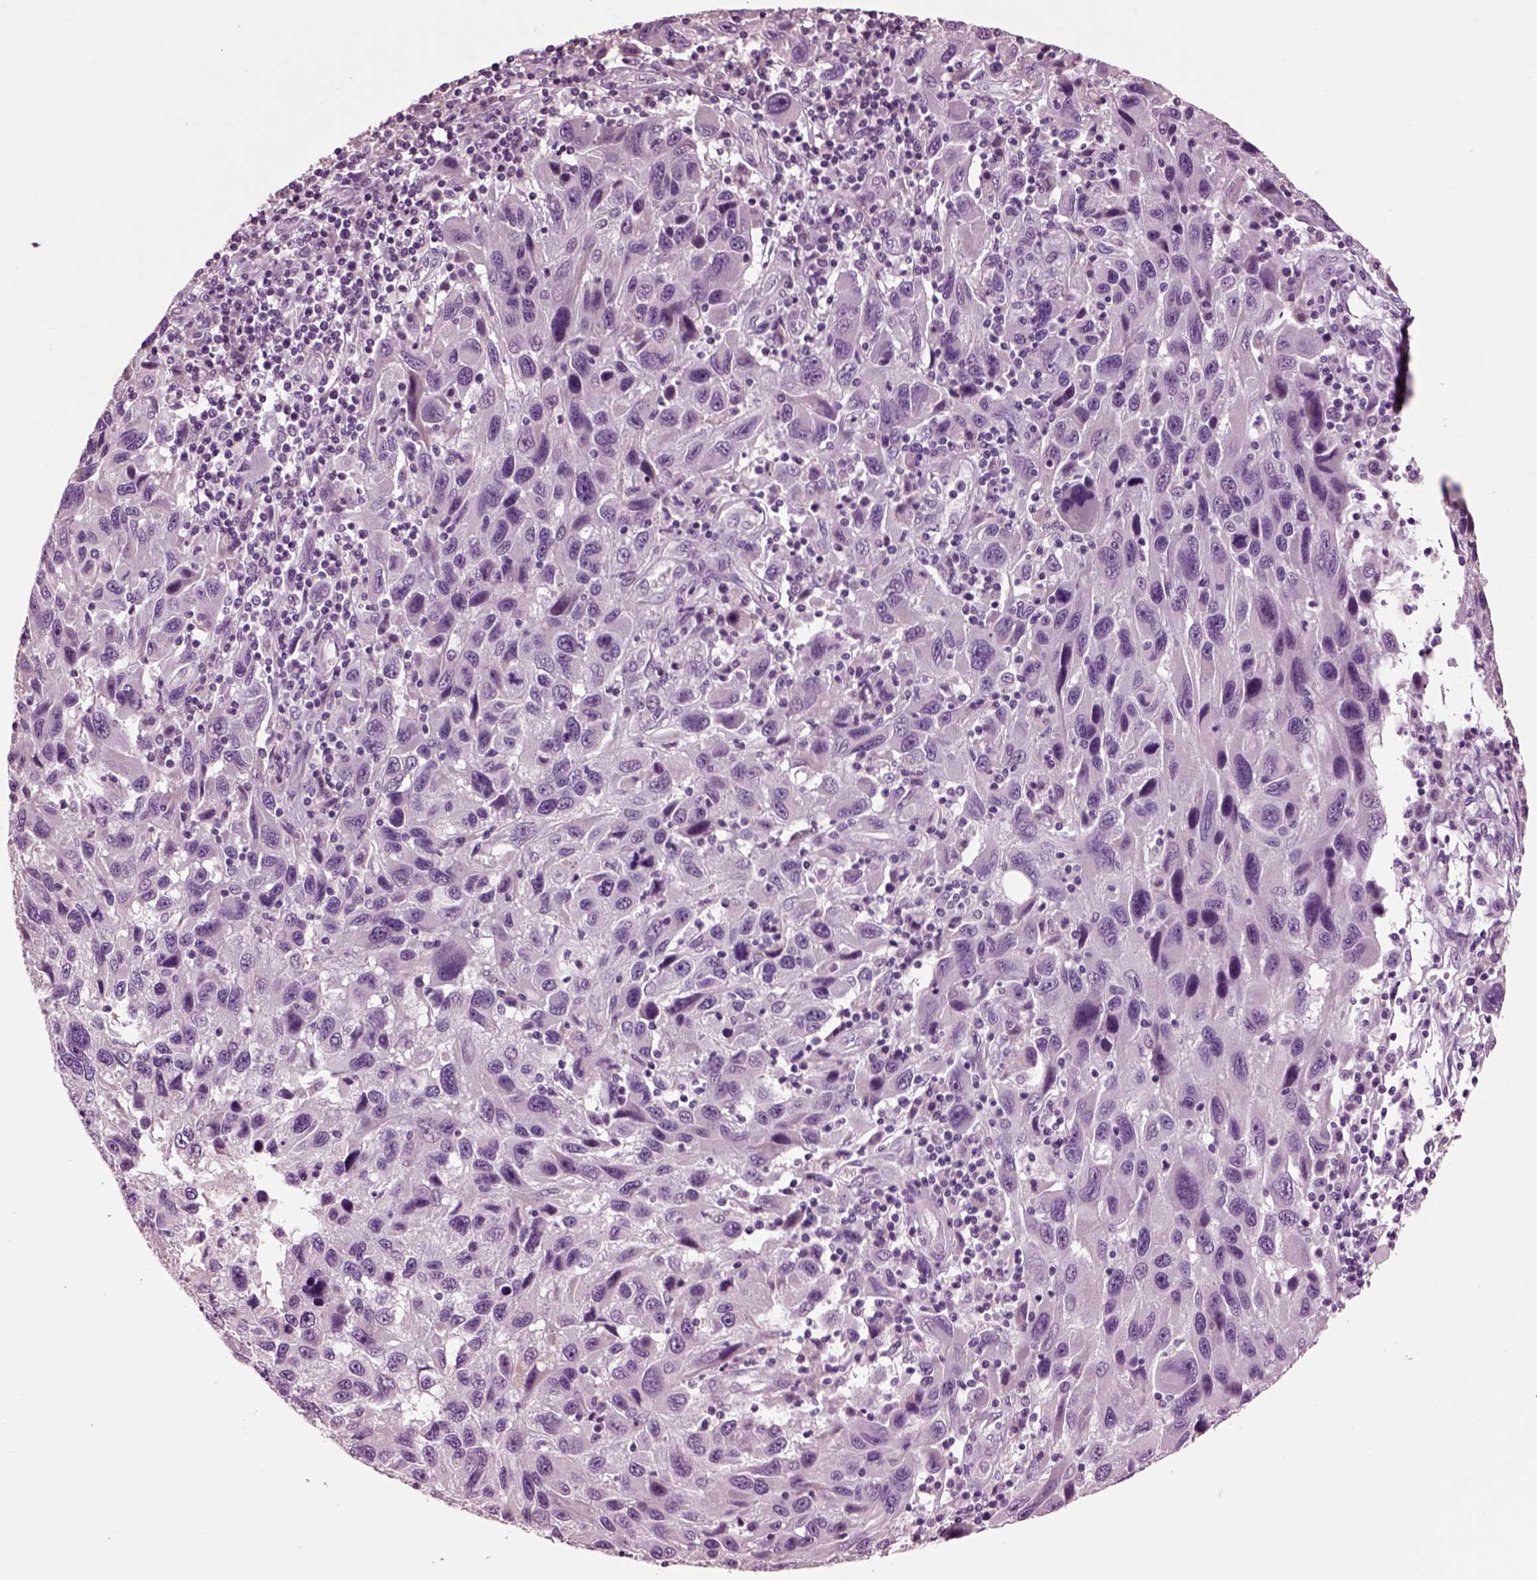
{"staining": {"intensity": "negative", "quantity": "none", "location": "none"}, "tissue": "melanoma", "cell_type": "Tumor cells", "image_type": "cancer", "snomed": [{"axis": "morphology", "description": "Malignant melanoma, NOS"}, {"axis": "topography", "description": "Skin"}], "caption": "Malignant melanoma stained for a protein using IHC demonstrates no staining tumor cells.", "gene": "CHGB", "patient": {"sex": "male", "age": 53}}